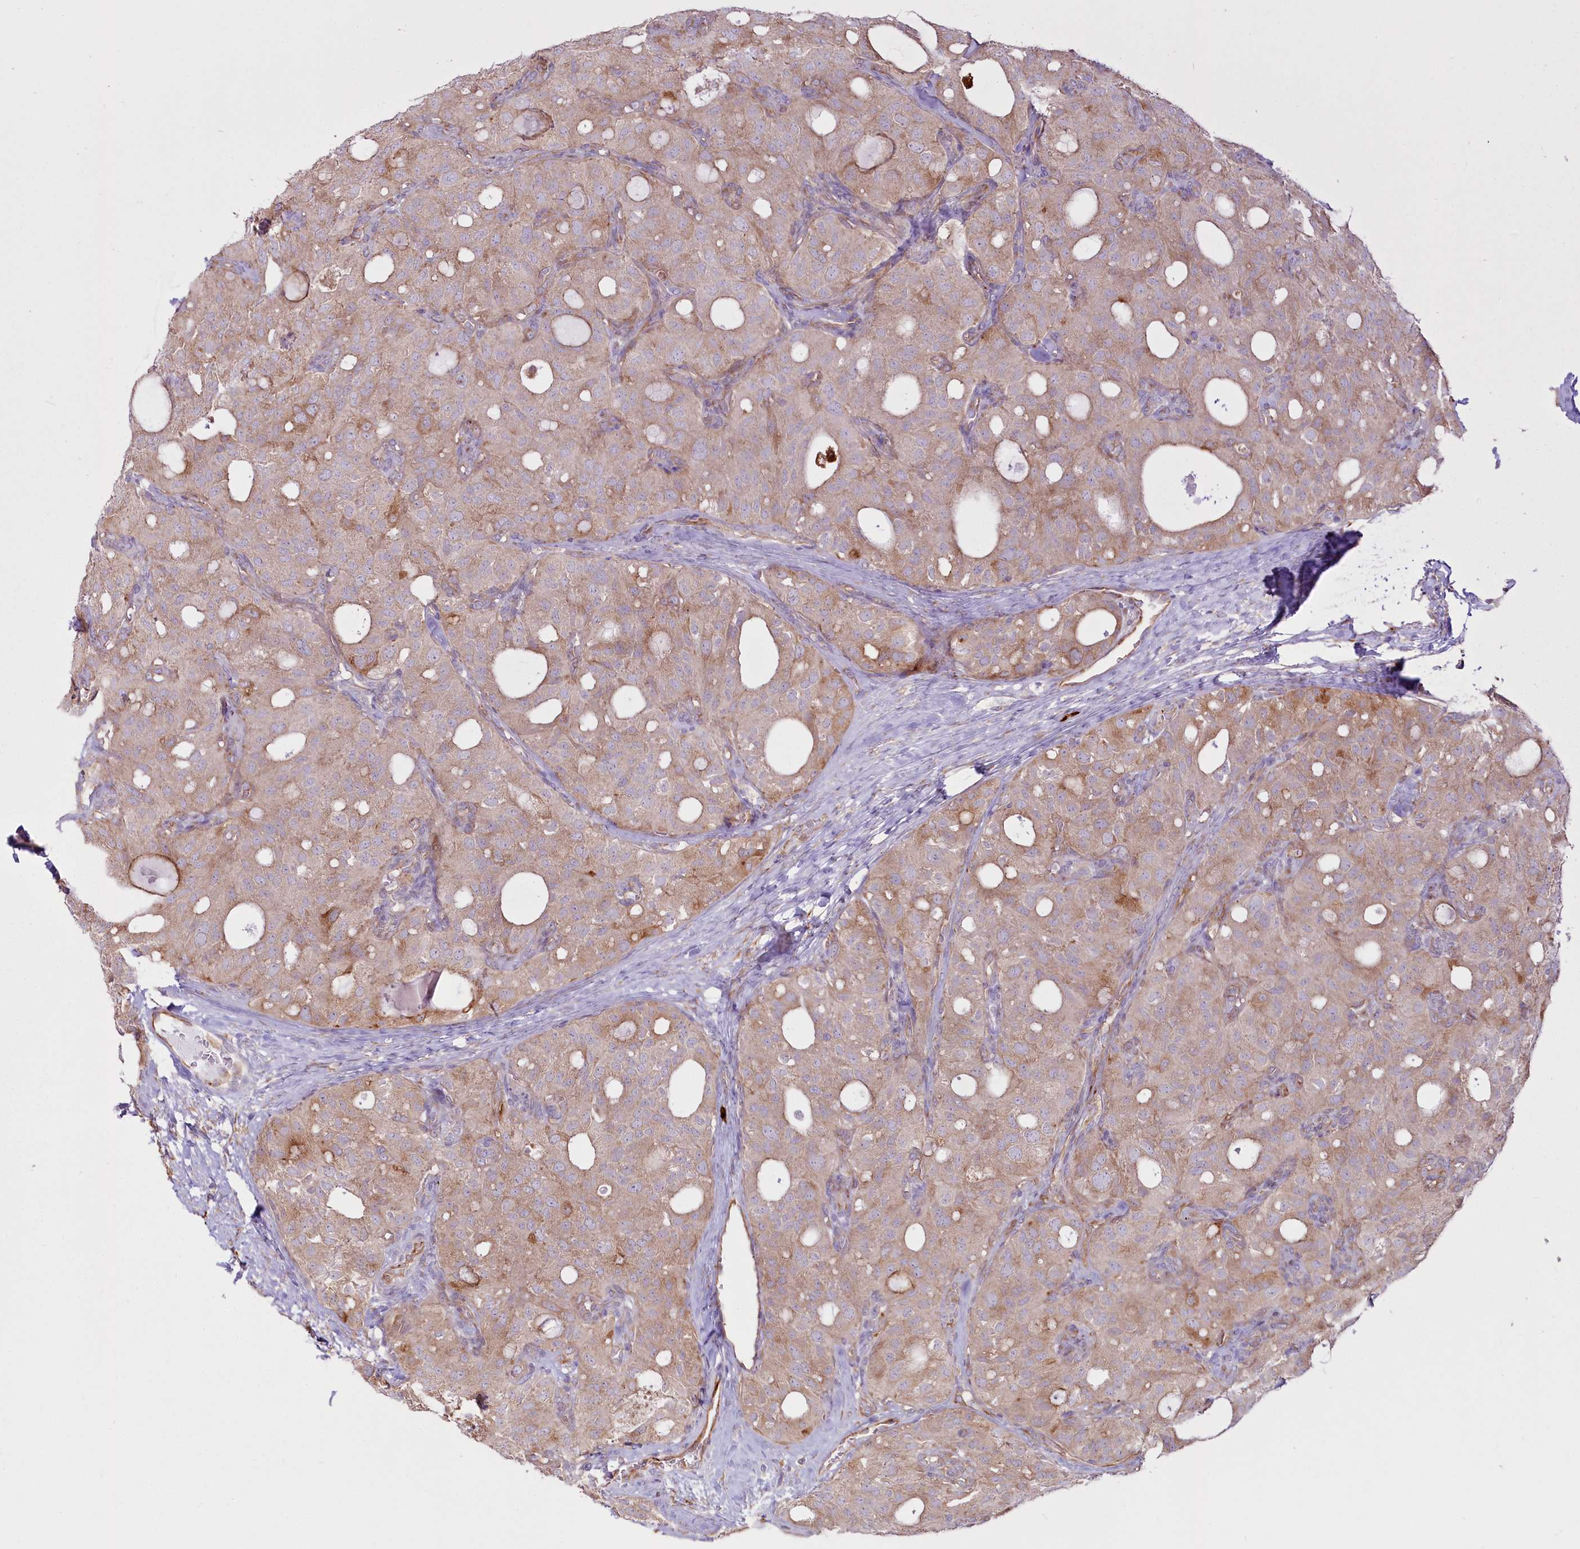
{"staining": {"intensity": "weak", "quantity": "25%-75%", "location": "cytoplasmic/membranous"}, "tissue": "thyroid cancer", "cell_type": "Tumor cells", "image_type": "cancer", "snomed": [{"axis": "morphology", "description": "Follicular adenoma carcinoma, NOS"}, {"axis": "topography", "description": "Thyroid gland"}], "caption": "High-magnification brightfield microscopy of thyroid cancer (follicular adenoma carcinoma) stained with DAB (brown) and counterstained with hematoxylin (blue). tumor cells exhibit weak cytoplasmic/membranous staining is appreciated in about25%-75% of cells. (Brightfield microscopy of DAB IHC at high magnification).", "gene": "HARS2", "patient": {"sex": "male", "age": 75}}